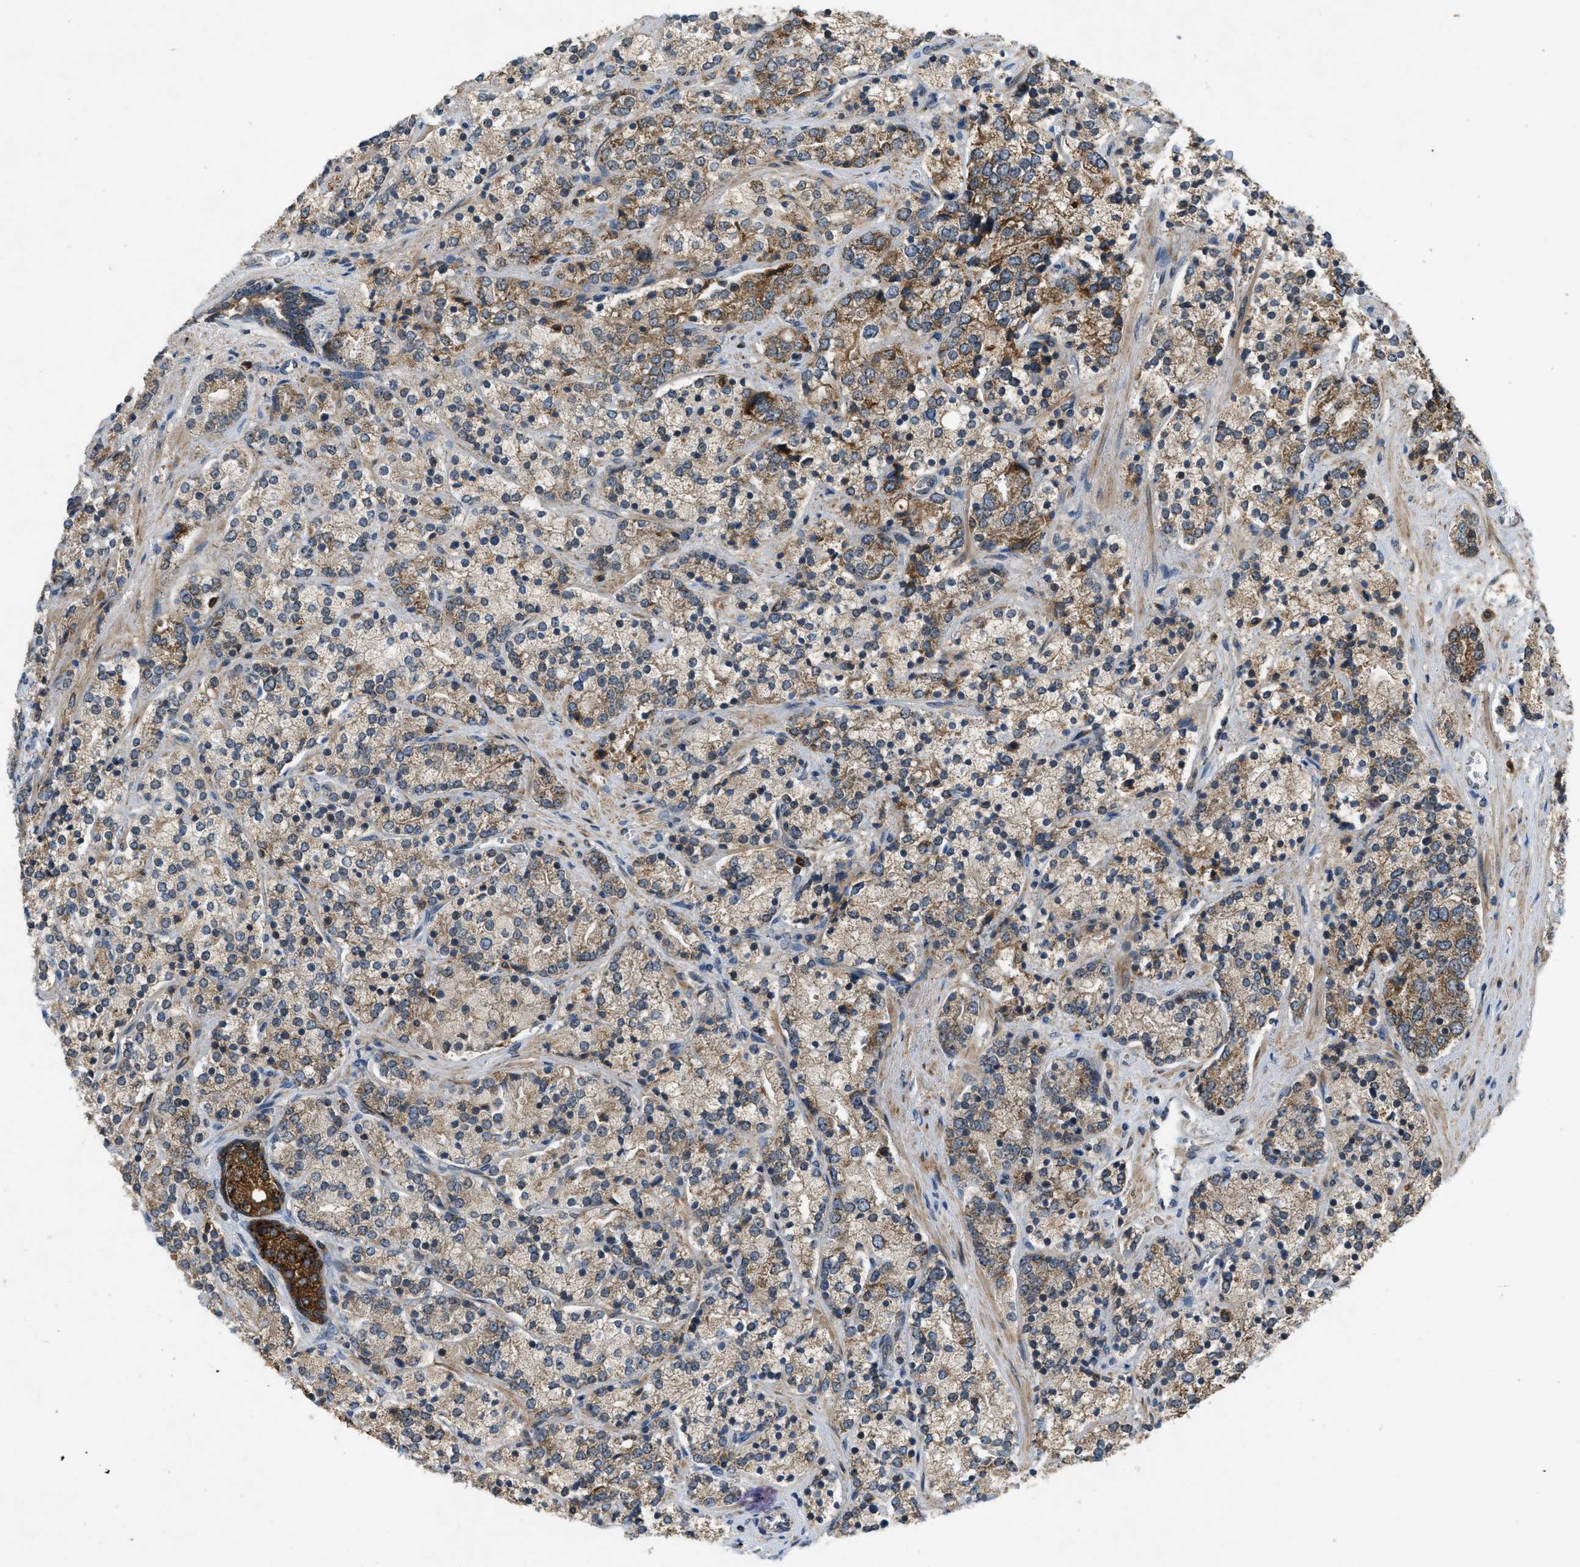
{"staining": {"intensity": "moderate", "quantity": ">75%", "location": "cytoplasmic/membranous"}, "tissue": "prostate cancer", "cell_type": "Tumor cells", "image_type": "cancer", "snomed": [{"axis": "morphology", "description": "Adenocarcinoma, High grade"}, {"axis": "topography", "description": "Prostate"}], "caption": "Protein expression analysis of prostate cancer (adenocarcinoma (high-grade)) demonstrates moderate cytoplasmic/membranous expression in about >75% of tumor cells. The protein of interest is stained brown, and the nuclei are stained in blue (DAB IHC with brightfield microscopy, high magnification).", "gene": "PPP1R15A", "patient": {"sex": "male", "age": 71}}